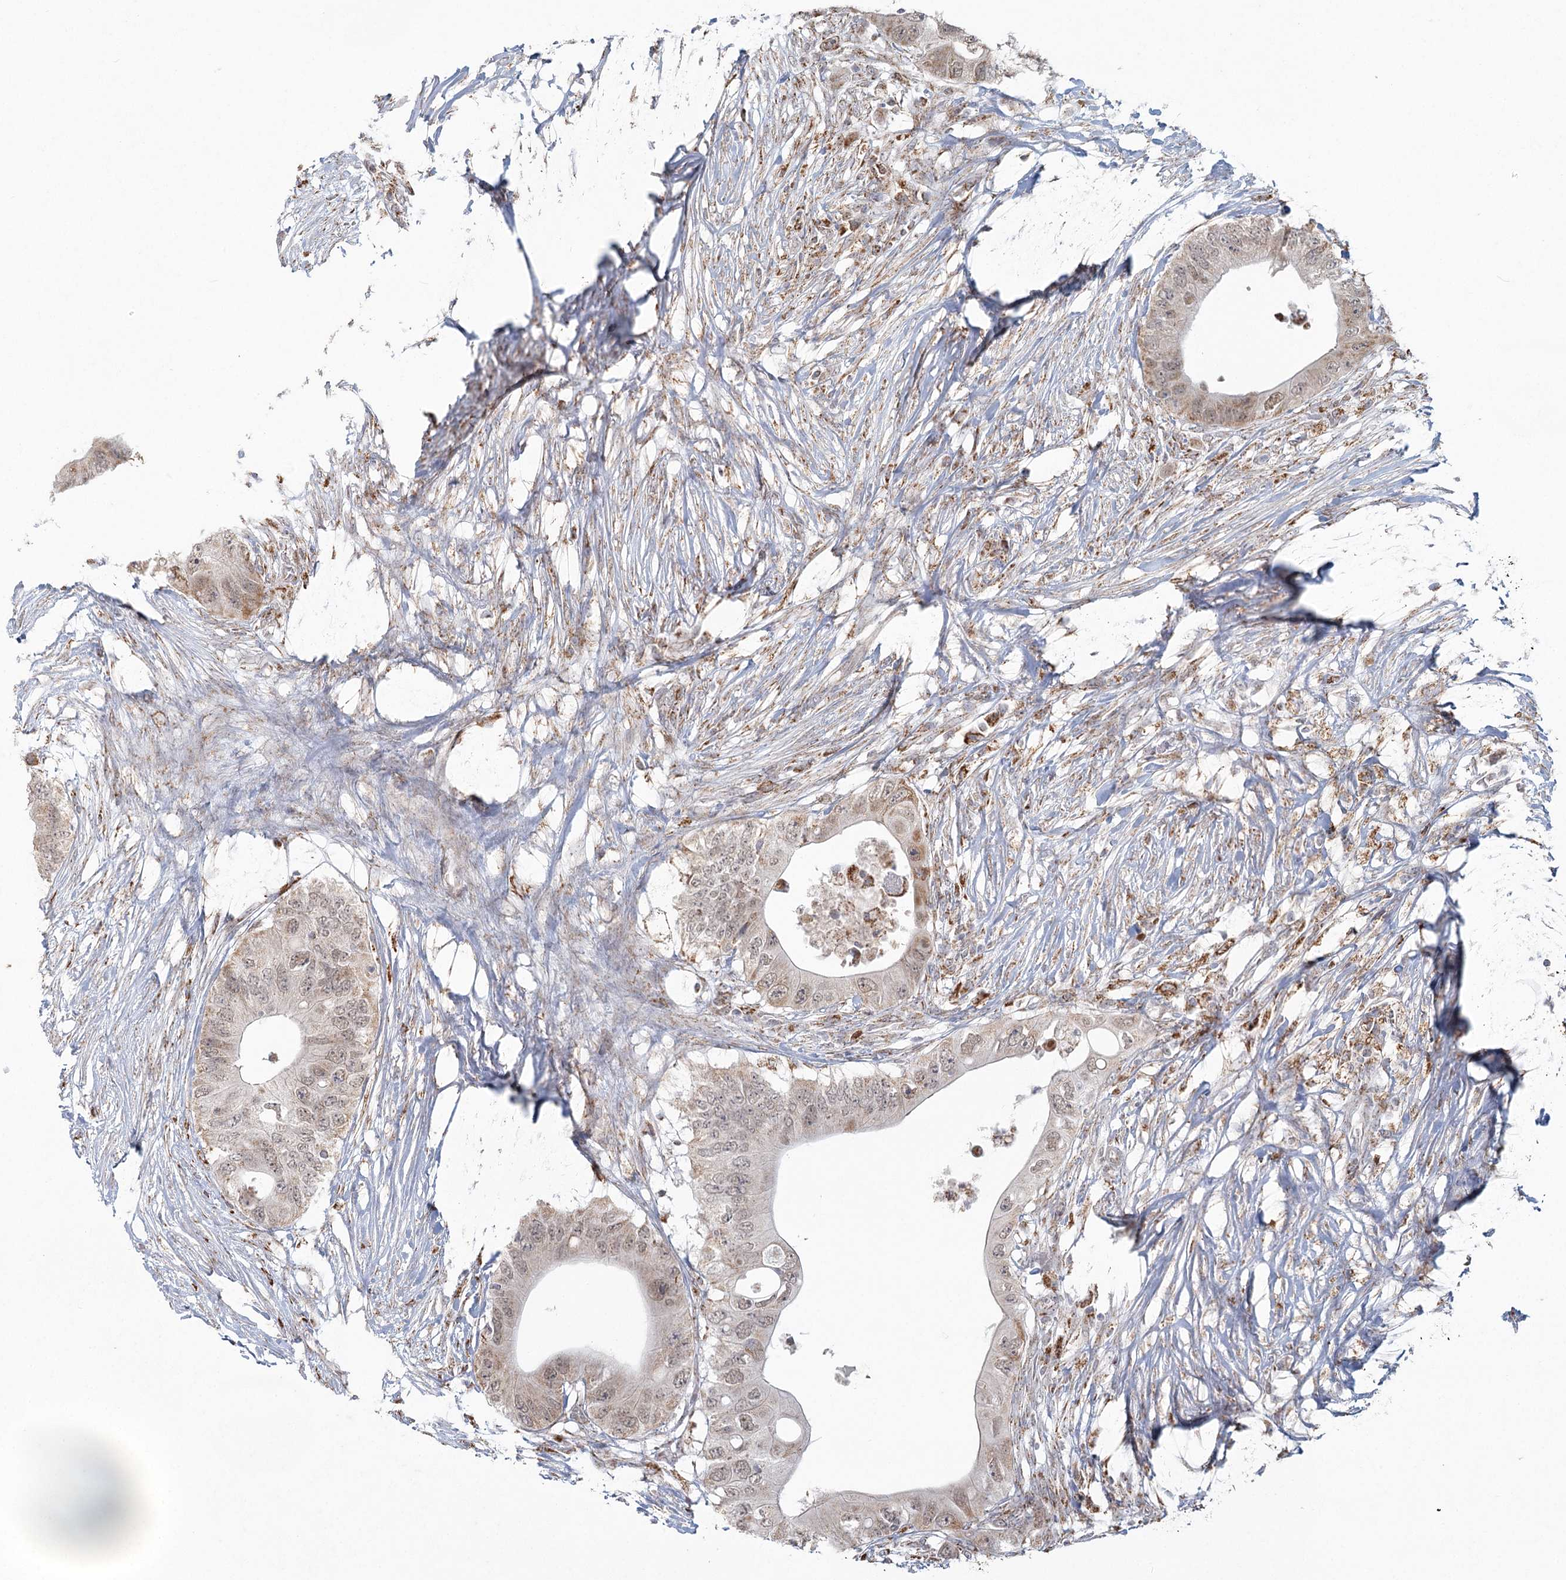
{"staining": {"intensity": "weak", "quantity": ">75%", "location": "nuclear"}, "tissue": "colorectal cancer", "cell_type": "Tumor cells", "image_type": "cancer", "snomed": [{"axis": "morphology", "description": "Adenocarcinoma, NOS"}, {"axis": "topography", "description": "Colon"}], "caption": "Tumor cells demonstrate low levels of weak nuclear expression in about >75% of cells in colorectal cancer (adenocarcinoma). Nuclei are stained in blue.", "gene": "LACTB", "patient": {"sex": "male", "age": 71}}